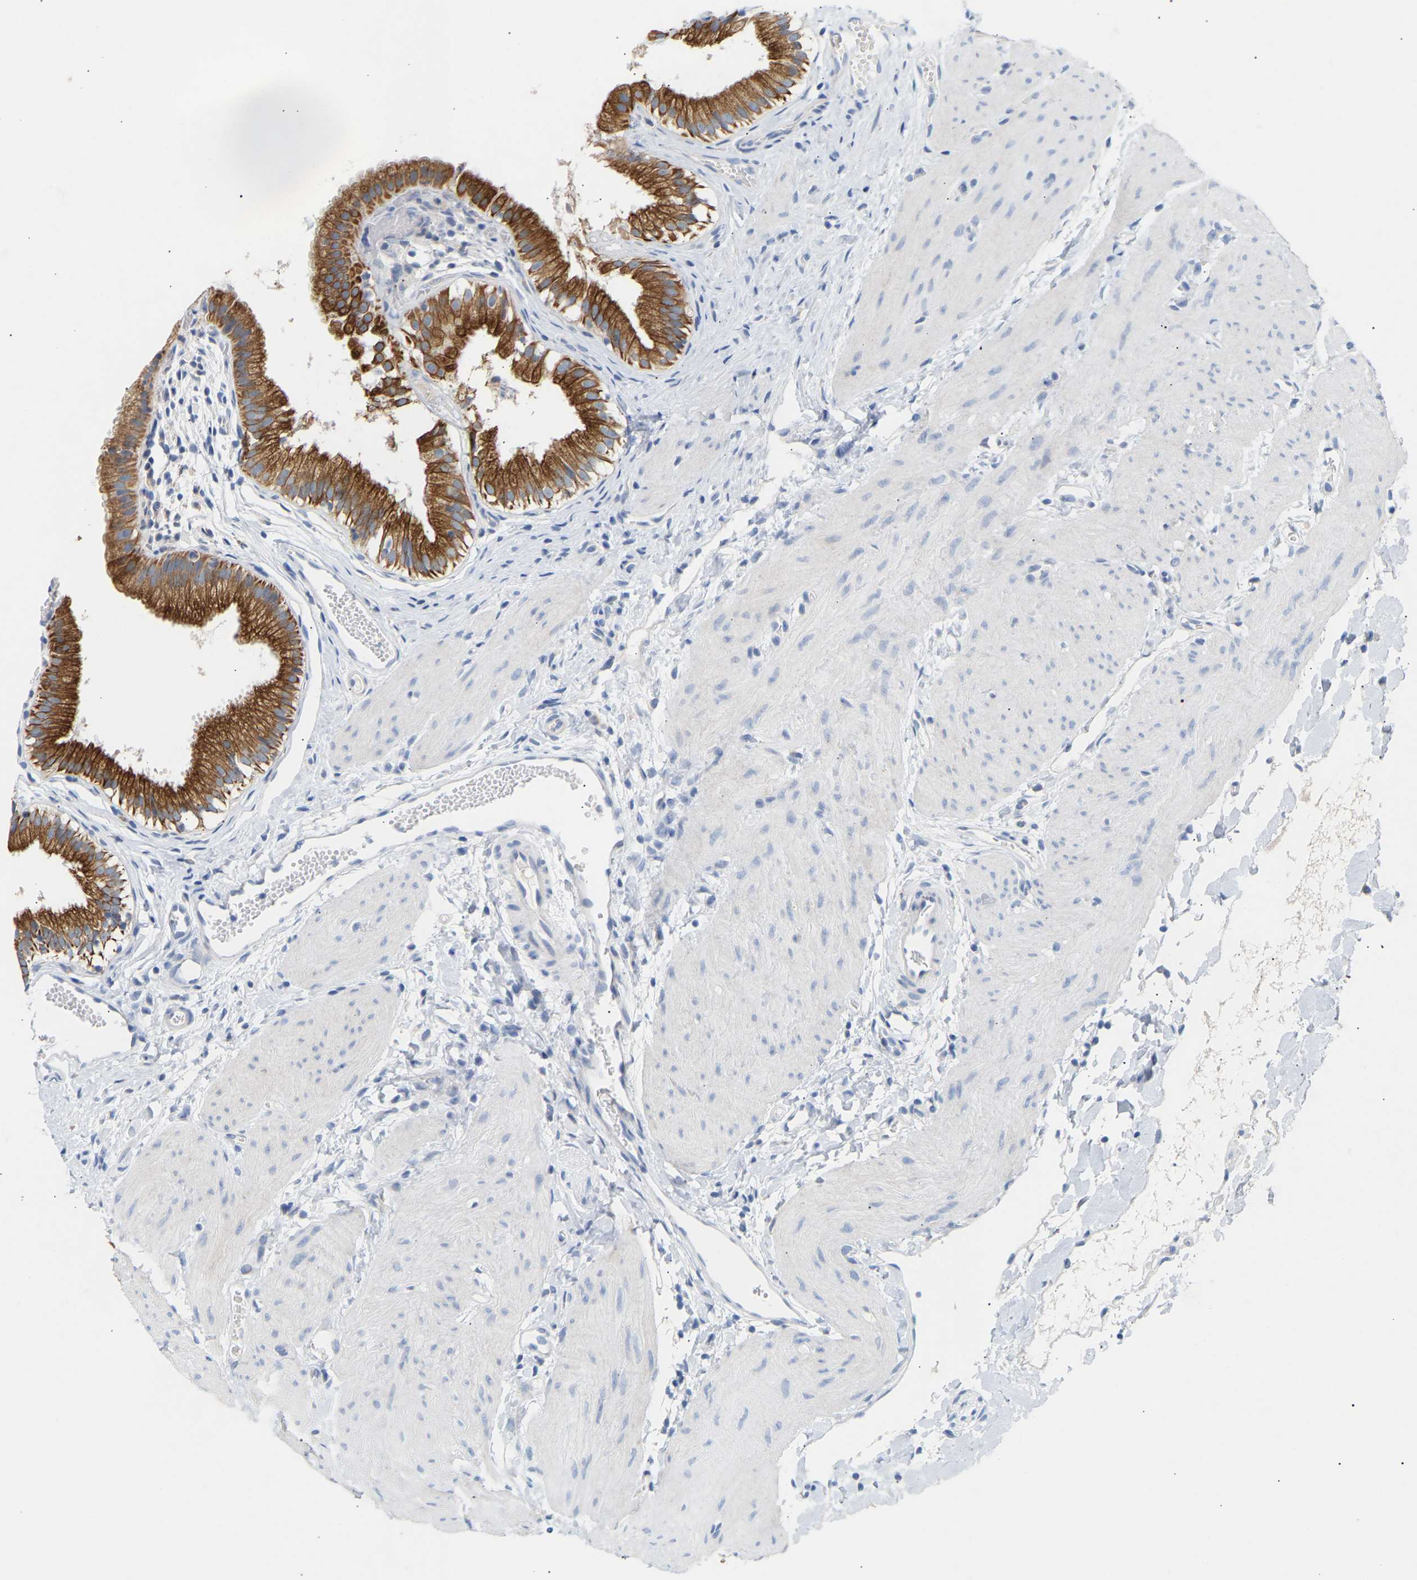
{"staining": {"intensity": "strong", "quantity": ">75%", "location": "cytoplasmic/membranous"}, "tissue": "gallbladder", "cell_type": "Glandular cells", "image_type": "normal", "snomed": [{"axis": "morphology", "description": "Normal tissue, NOS"}, {"axis": "topography", "description": "Gallbladder"}], "caption": "A high-resolution micrograph shows IHC staining of normal gallbladder, which reveals strong cytoplasmic/membranous staining in about >75% of glandular cells.", "gene": "PEX1", "patient": {"sex": "female", "age": 26}}